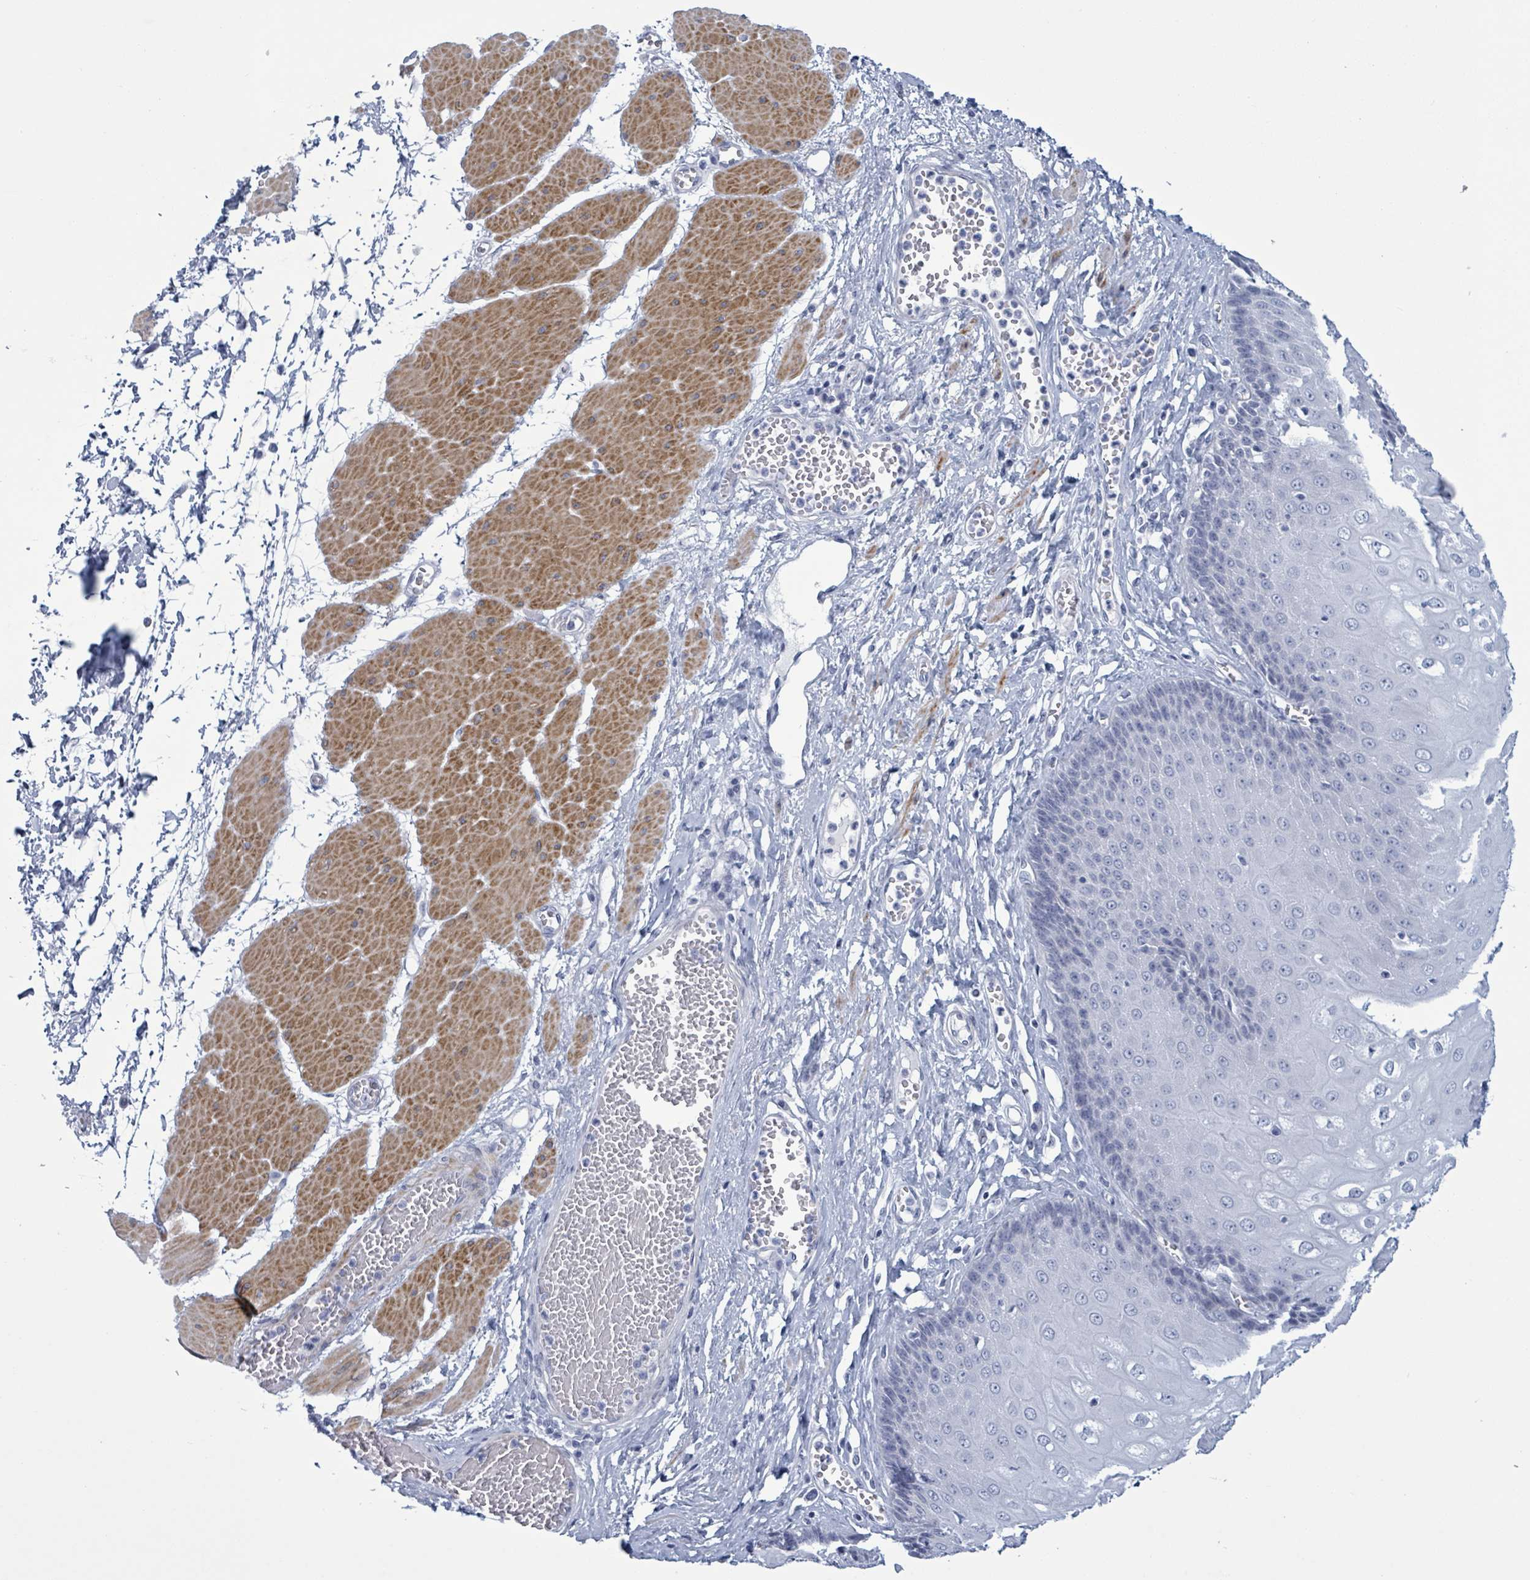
{"staining": {"intensity": "negative", "quantity": "none", "location": "none"}, "tissue": "esophagus", "cell_type": "Squamous epithelial cells", "image_type": "normal", "snomed": [{"axis": "morphology", "description": "Normal tissue, NOS"}, {"axis": "topography", "description": "Esophagus"}], "caption": "The histopathology image exhibits no significant expression in squamous epithelial cells of esophagus. Nuclei are stained in blue.", "gene": "ZNF771", "patient": {"sex": "male", "age": 60}}